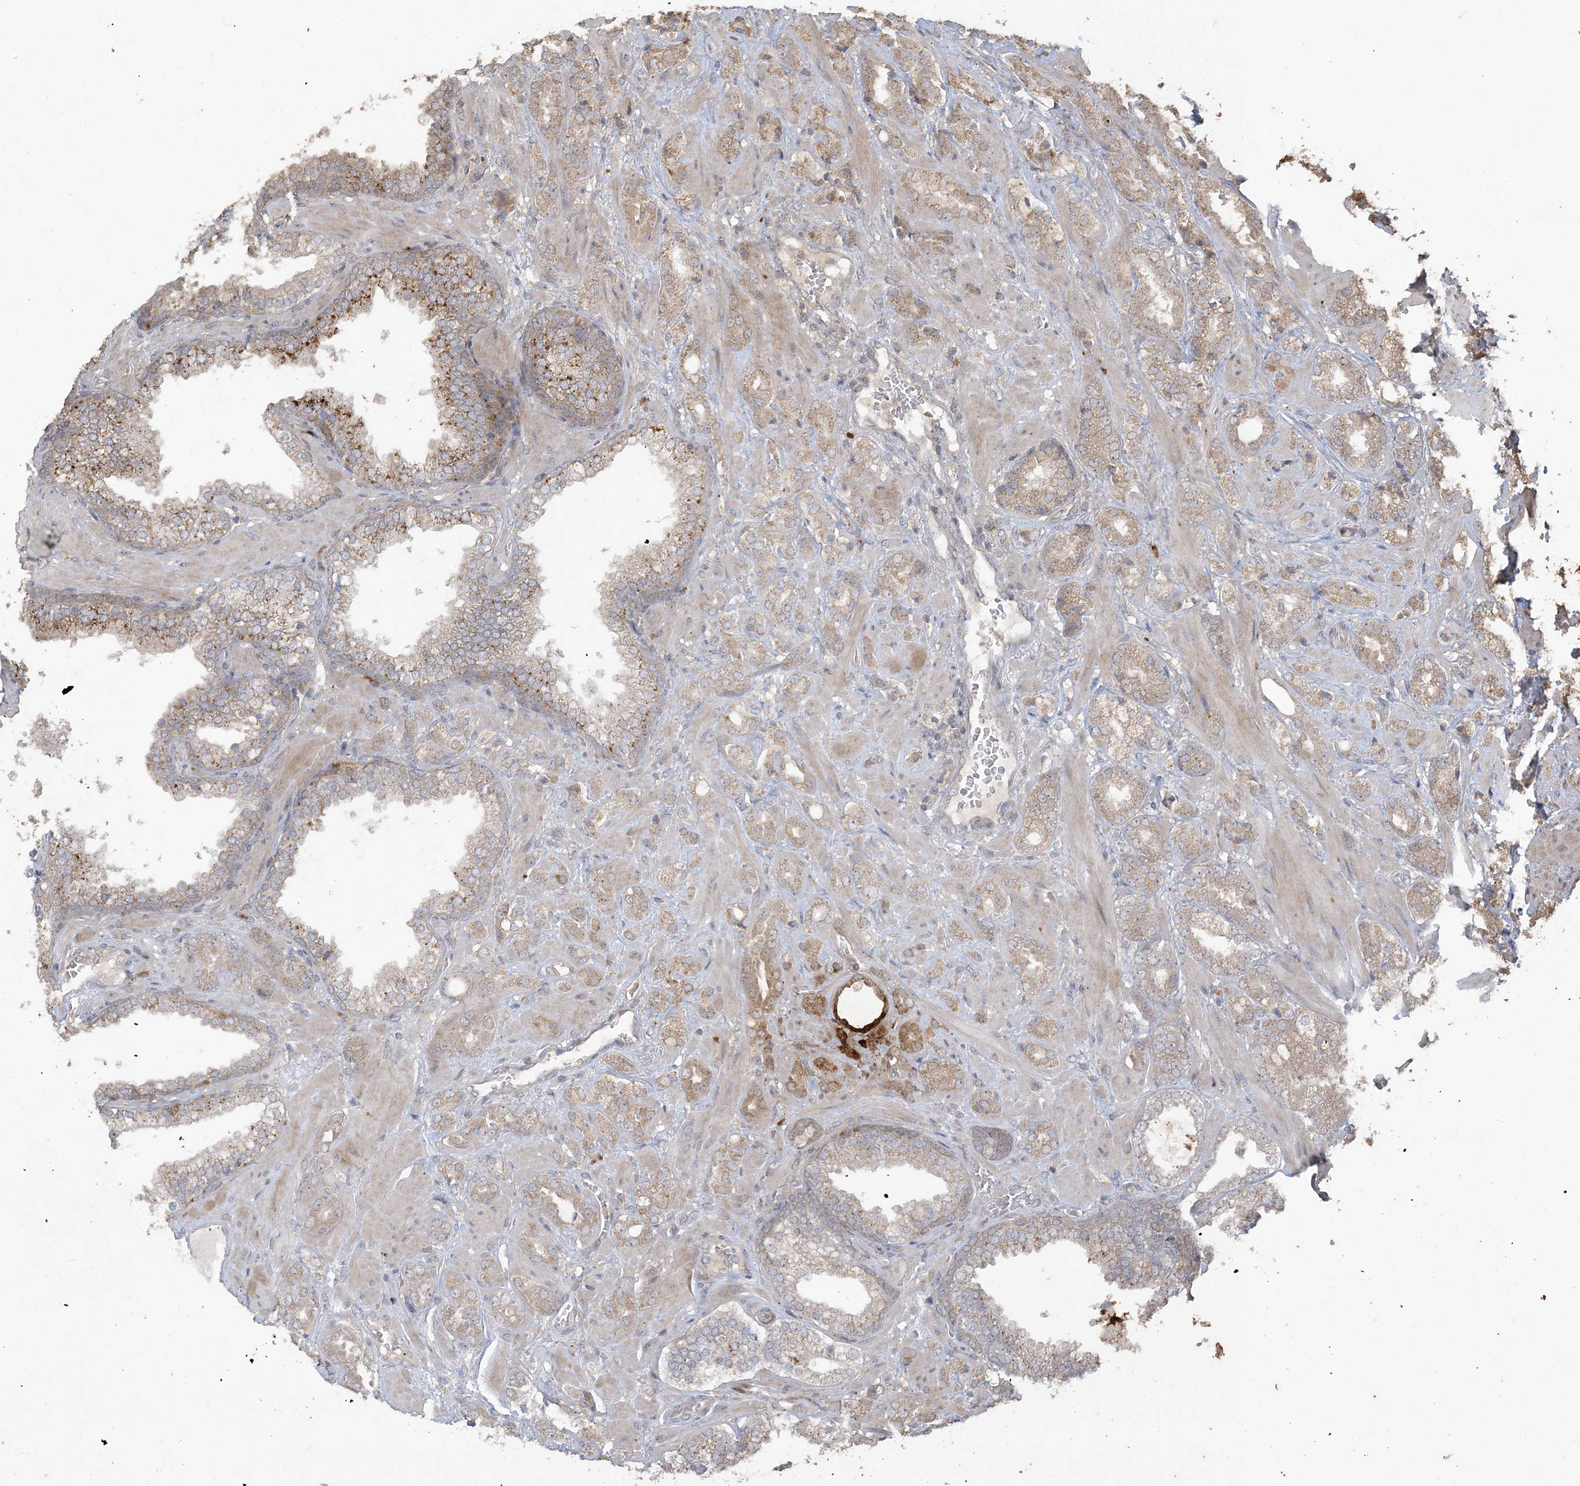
{"staining": {"intensity": "moderate", "quantity": "25%-75%", "location": "cytoplasmic/membranous"}, "tissue": "prostate cancer", "cell_type": "Tumor cells", "image_type": "cancer", "snomed": [{"axis": "morphology", "description": "Adenocarcinoma, High grade"}, {"axis": "topography", "description": "Prostate"}], "caption": "A brown stain shows moderate cytoplasmic/membranous positivity of a protein in prostate high-grade adenocarcinoma tumor cells.", "gene": "EFCAB8", "patient": {"sex": "male", "age": 64}}